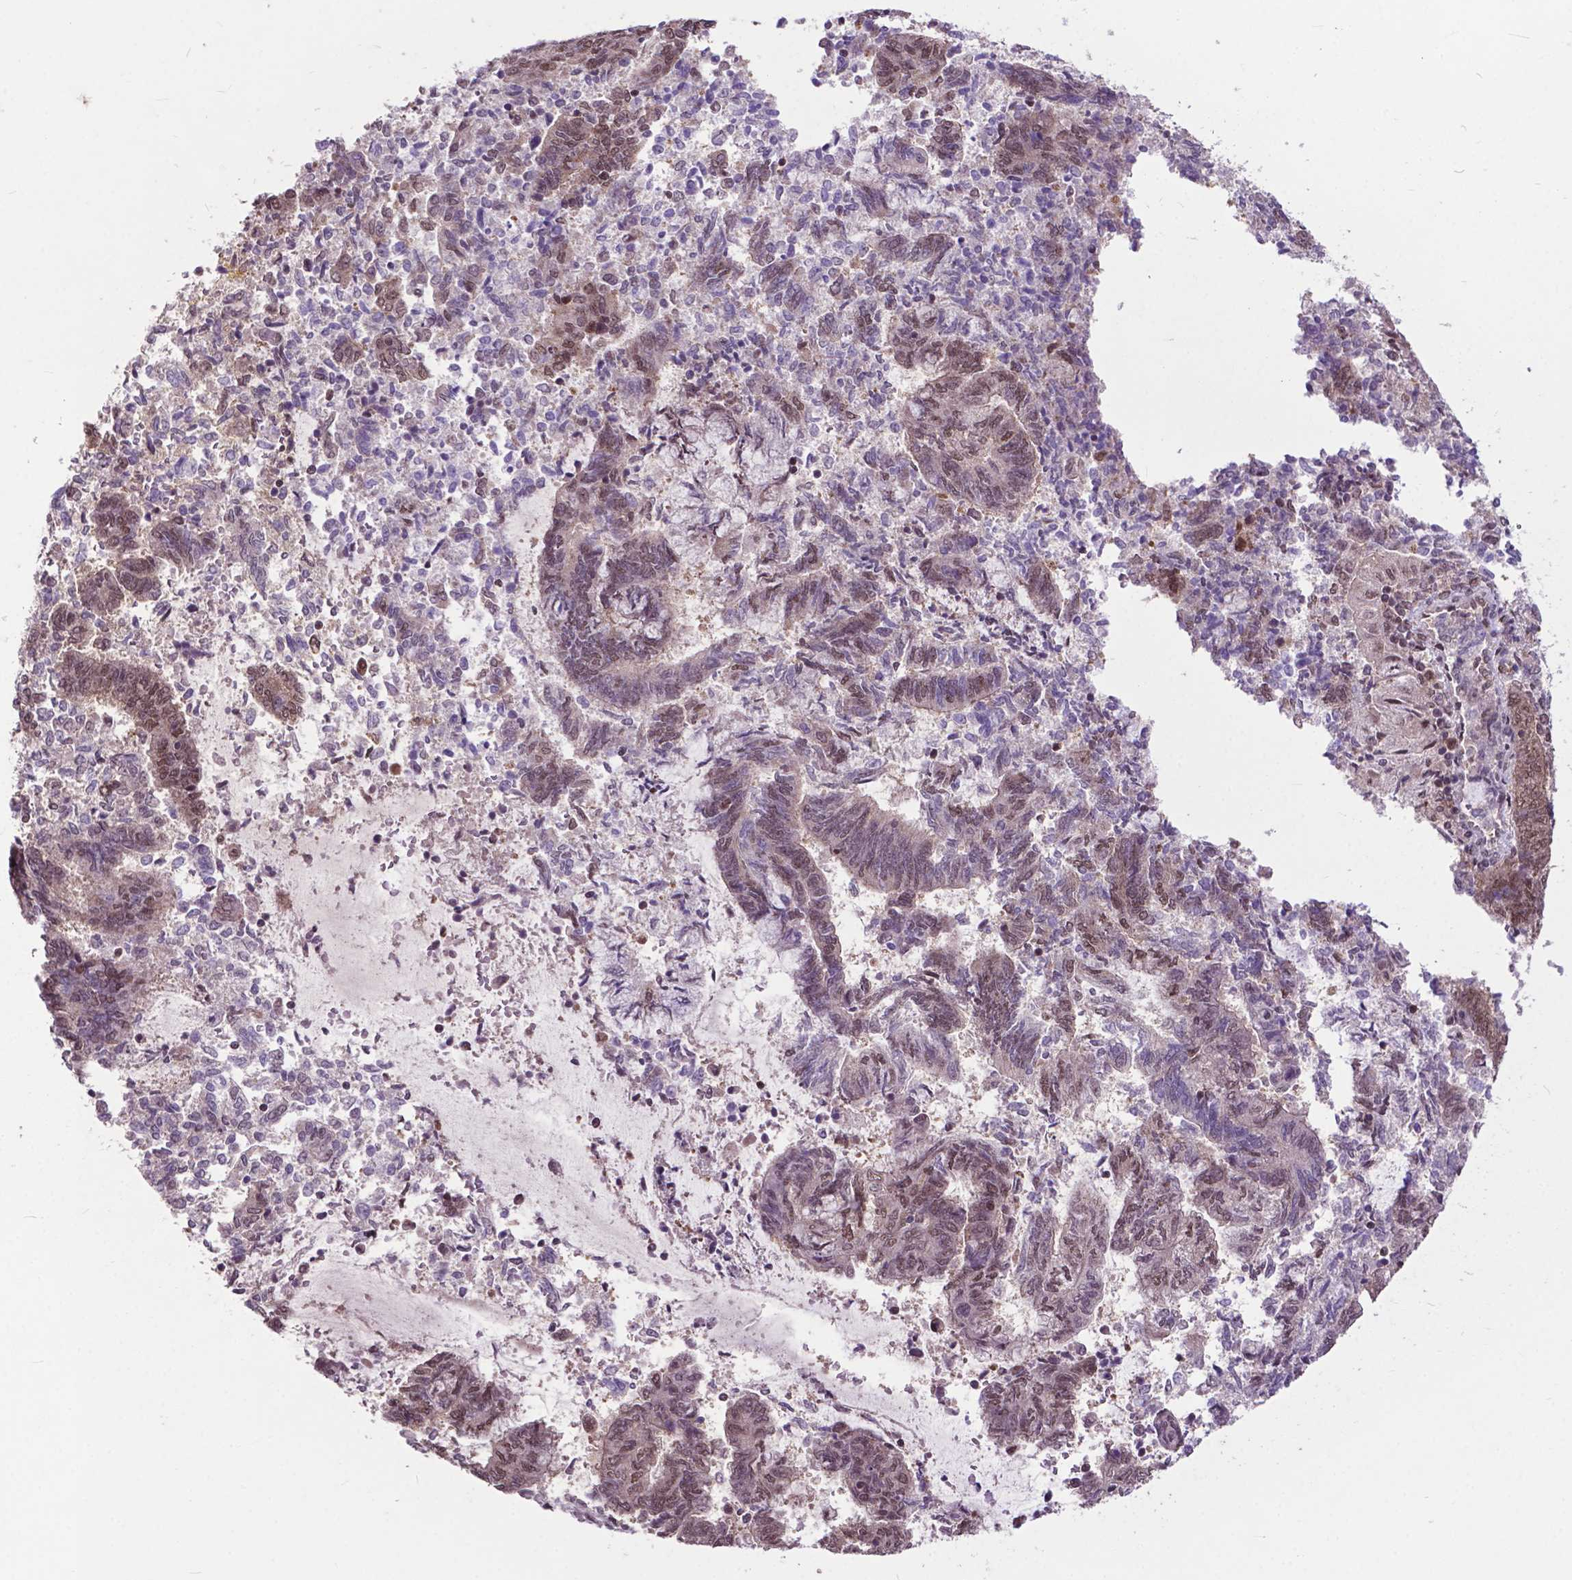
{"staining": {"intensity": "weak", "quantity": ">75%", "location": "nuclear"}, "tissue": "endometrial cancer", "cell_type": "Tumor cells", "image_type": "cancer", "snomed": [{"axis": "morphology", "description": "Adenocarcinoma, NOS"}, {"axis": "topography", "description": "Endometrium"}], "caption": "A brown stain shows weak nuclear expression of a protein in human adenocarcinoma (endometrial) tumor cells.", "gene": "FAF1", "patient": {"sex": "female", "age": 65}}